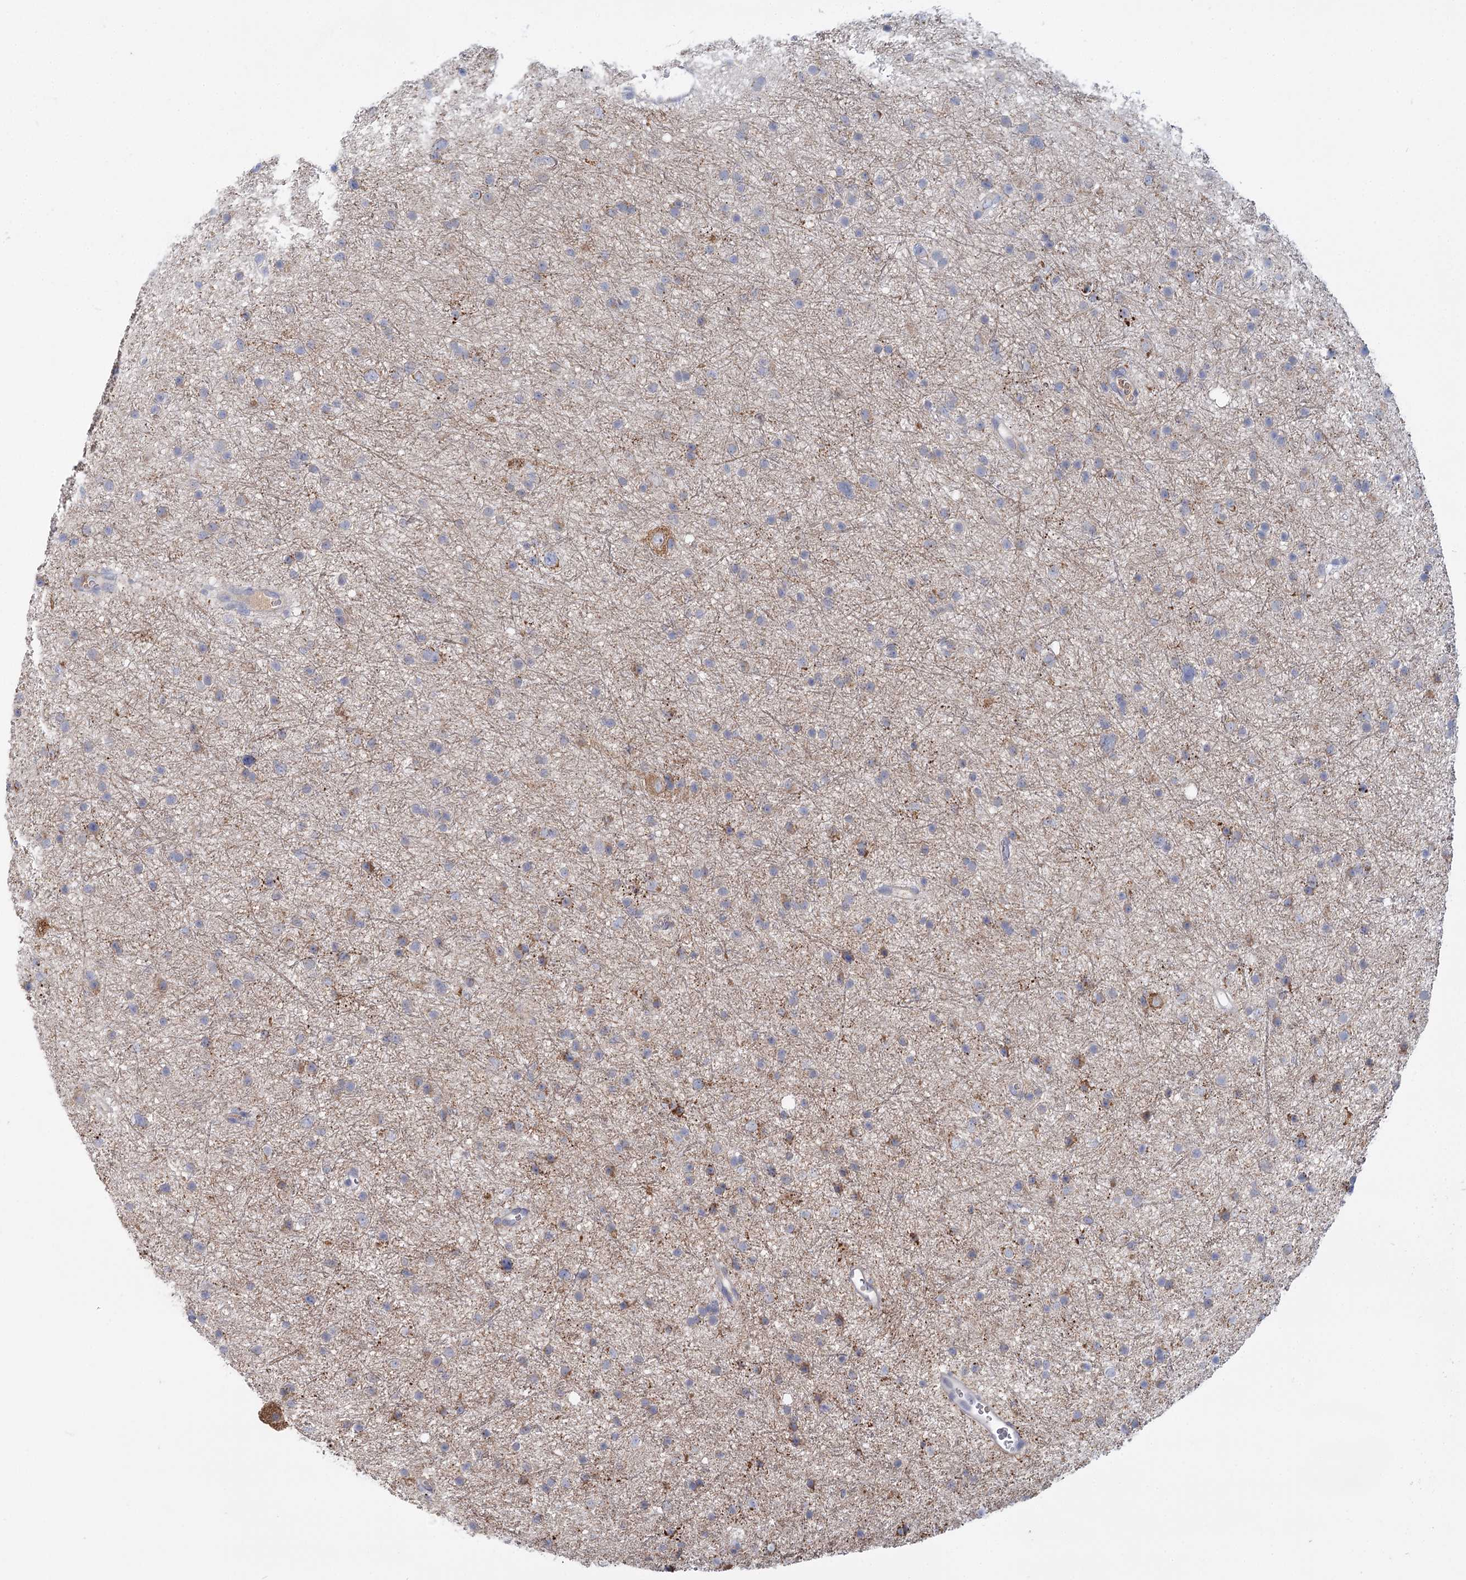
{"staining": {"intensity": "moderate", "quantity": "<25%", "location": "cytoplasmic/membranous"}, "tissue": "glioma", "cell_type": "Tumor cells", "image_type": "cancer", "snomed": [{"axis": "morphology", "description": "Glioma, malignant, Low grade"}, {"axis": "topography", "description": "Cerebral cortex"}], "caption": "High-power microscopy captured an IHC image of malignant glioma (low-grade), revealing moderate cytoplasmic/membranous expression in approximately <25% of tumor cells.", "gene": "ARHGAP44", "patient": {"sex": "female", "age": 39}}